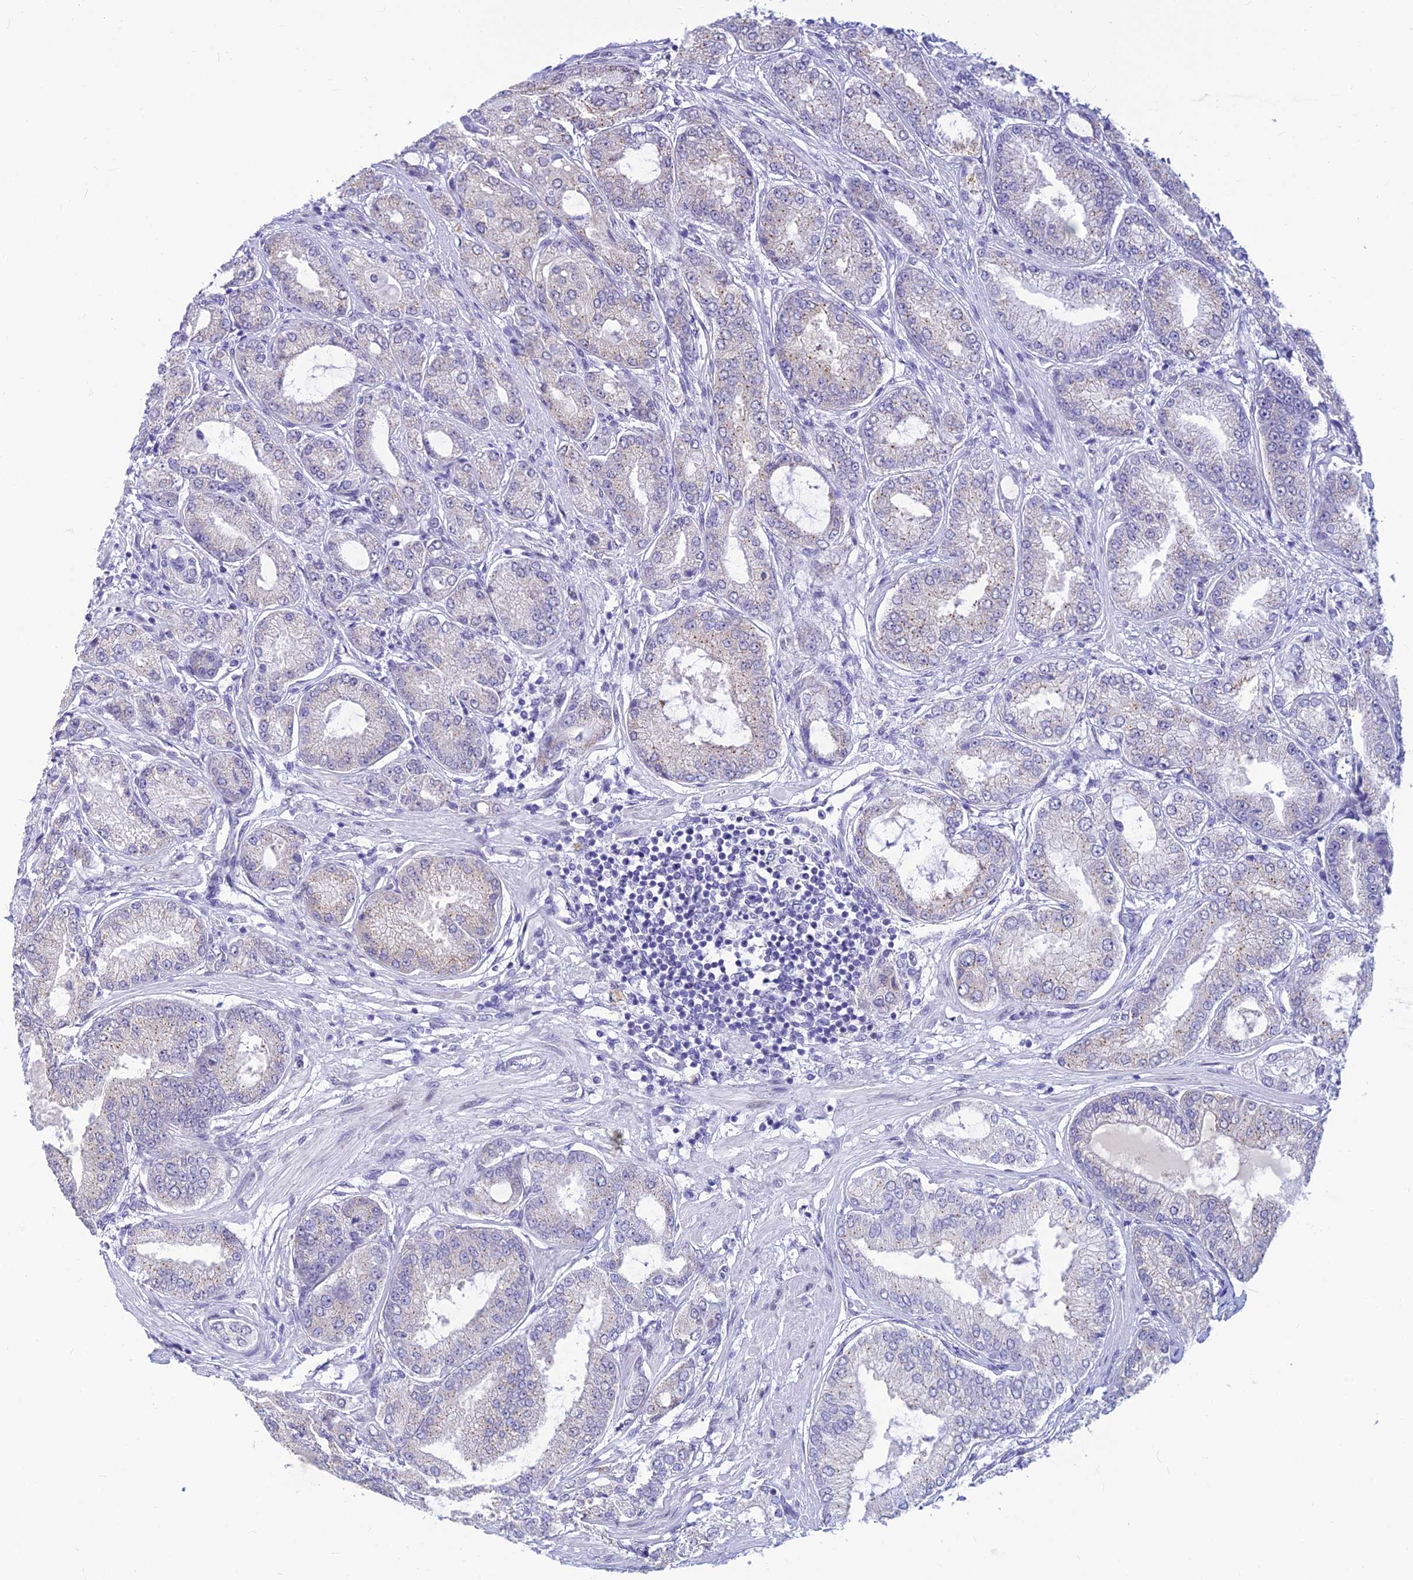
{"staining": {"intensity": "weak", "quantity": "<25%", "location": "cytoplasmic/membranous"}, "tissue": "prostate cancer", "cell_type": "Tumor cells", "image_type": "cancer", "snomed": [{"axis": "morphology", "description": "Adenocarcinoma, High grade"}, {"axis": "topography", "description": "Prostate"}], "caption": "DAB immunohistochemical staining of human prostate cancer (high-grade adenocarcinoma) shows no significant expression in tumor cells.", "gene": "INKA1", "patient": {"sex": "male", "age": 71}}